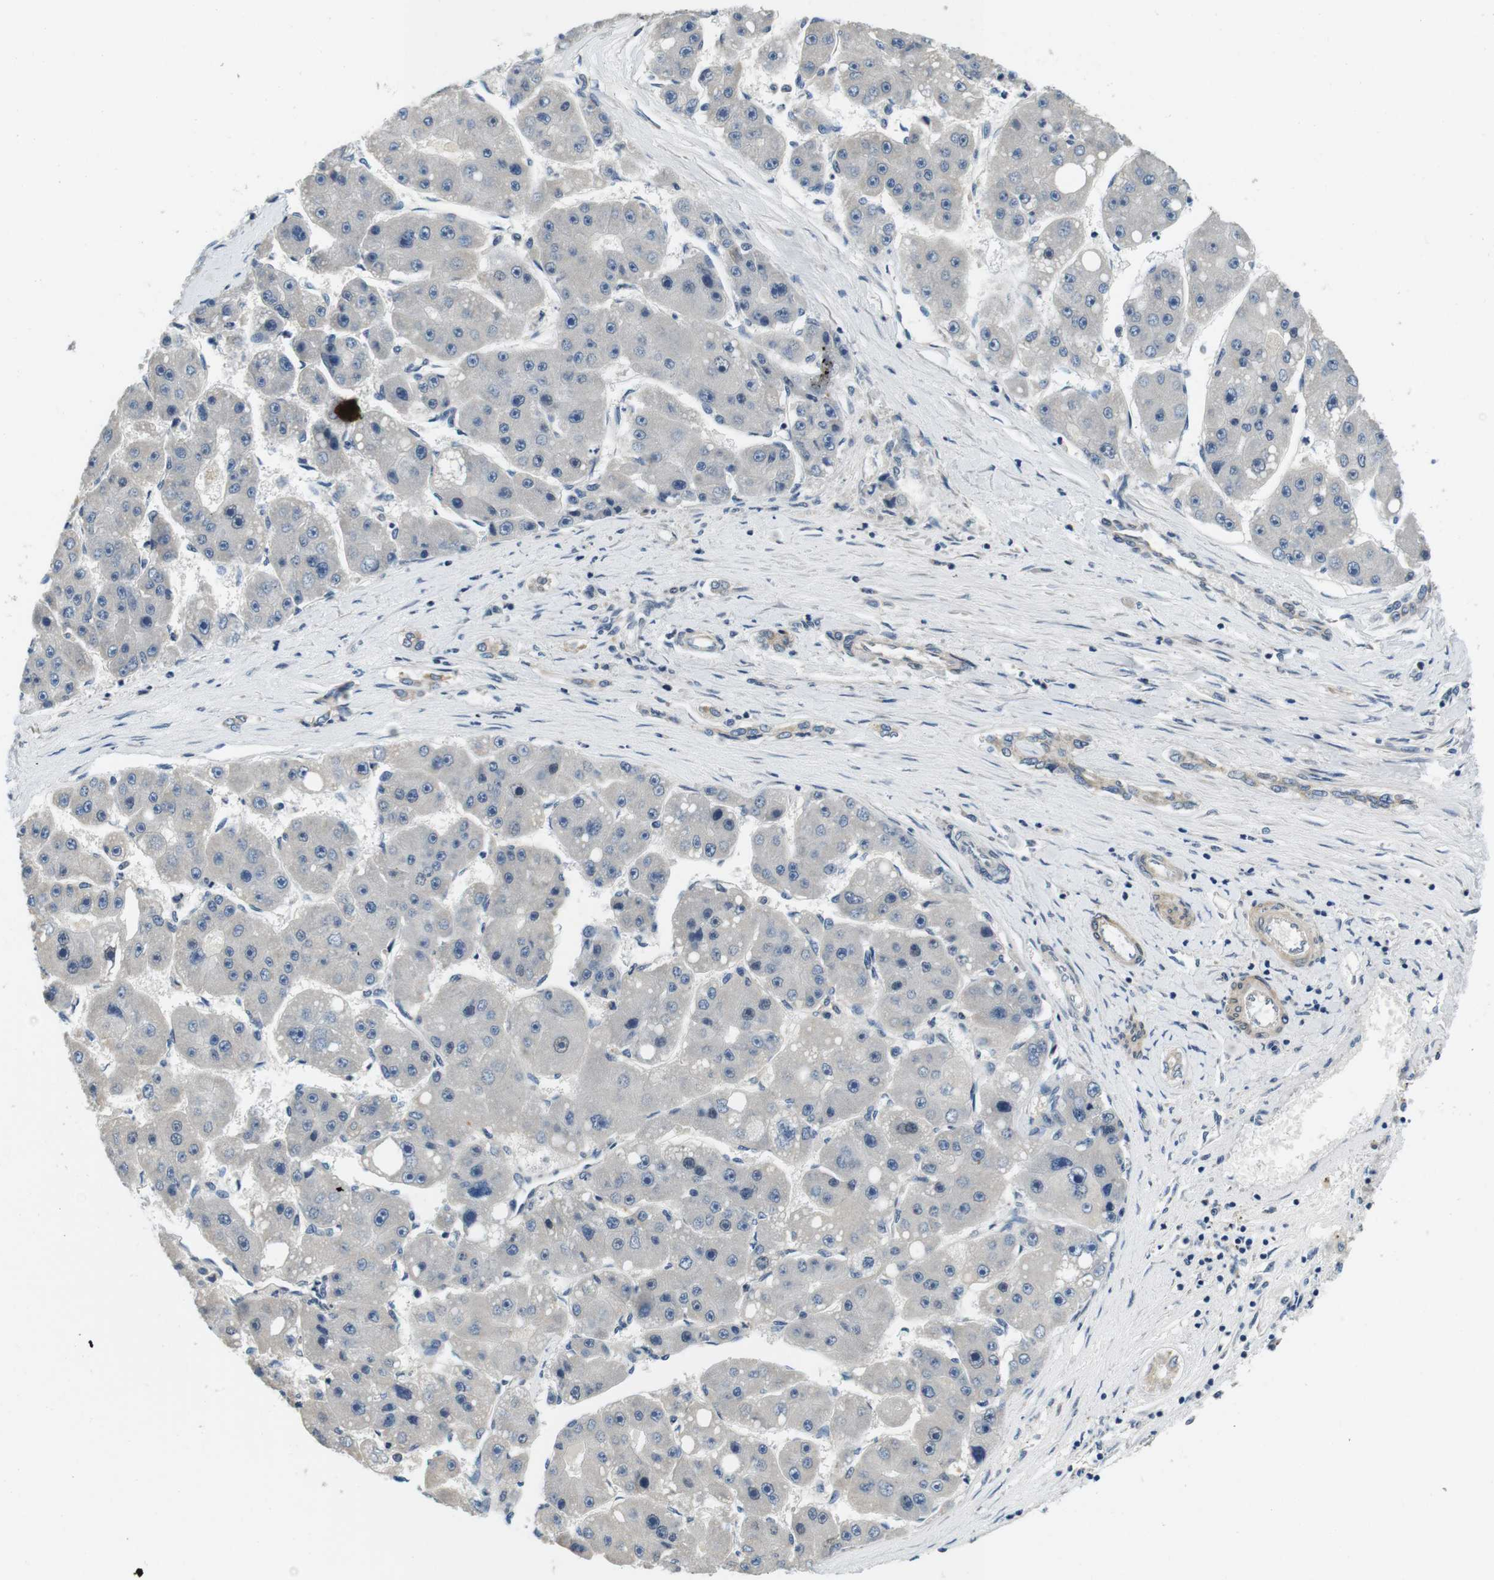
{"staining": {"intensity": "negative", "quantity": "none", "location": "none"}, "tissue": "liver cancer", "cell_type": "Tumor cells", "image_type": "cancer", "snomed": [{"axis": "morphology", "description": "Carcinoma, Hepatocellular, NOS"}, {"axis": "topography", "description": "Liver"}], "caption": "Immunohistochemistry of liver cancer (hepatocellular carcinoma) reveals no staining in tumor cells.", "gene": "DTNA", "patient": {"sex": "female", "age": 61}}